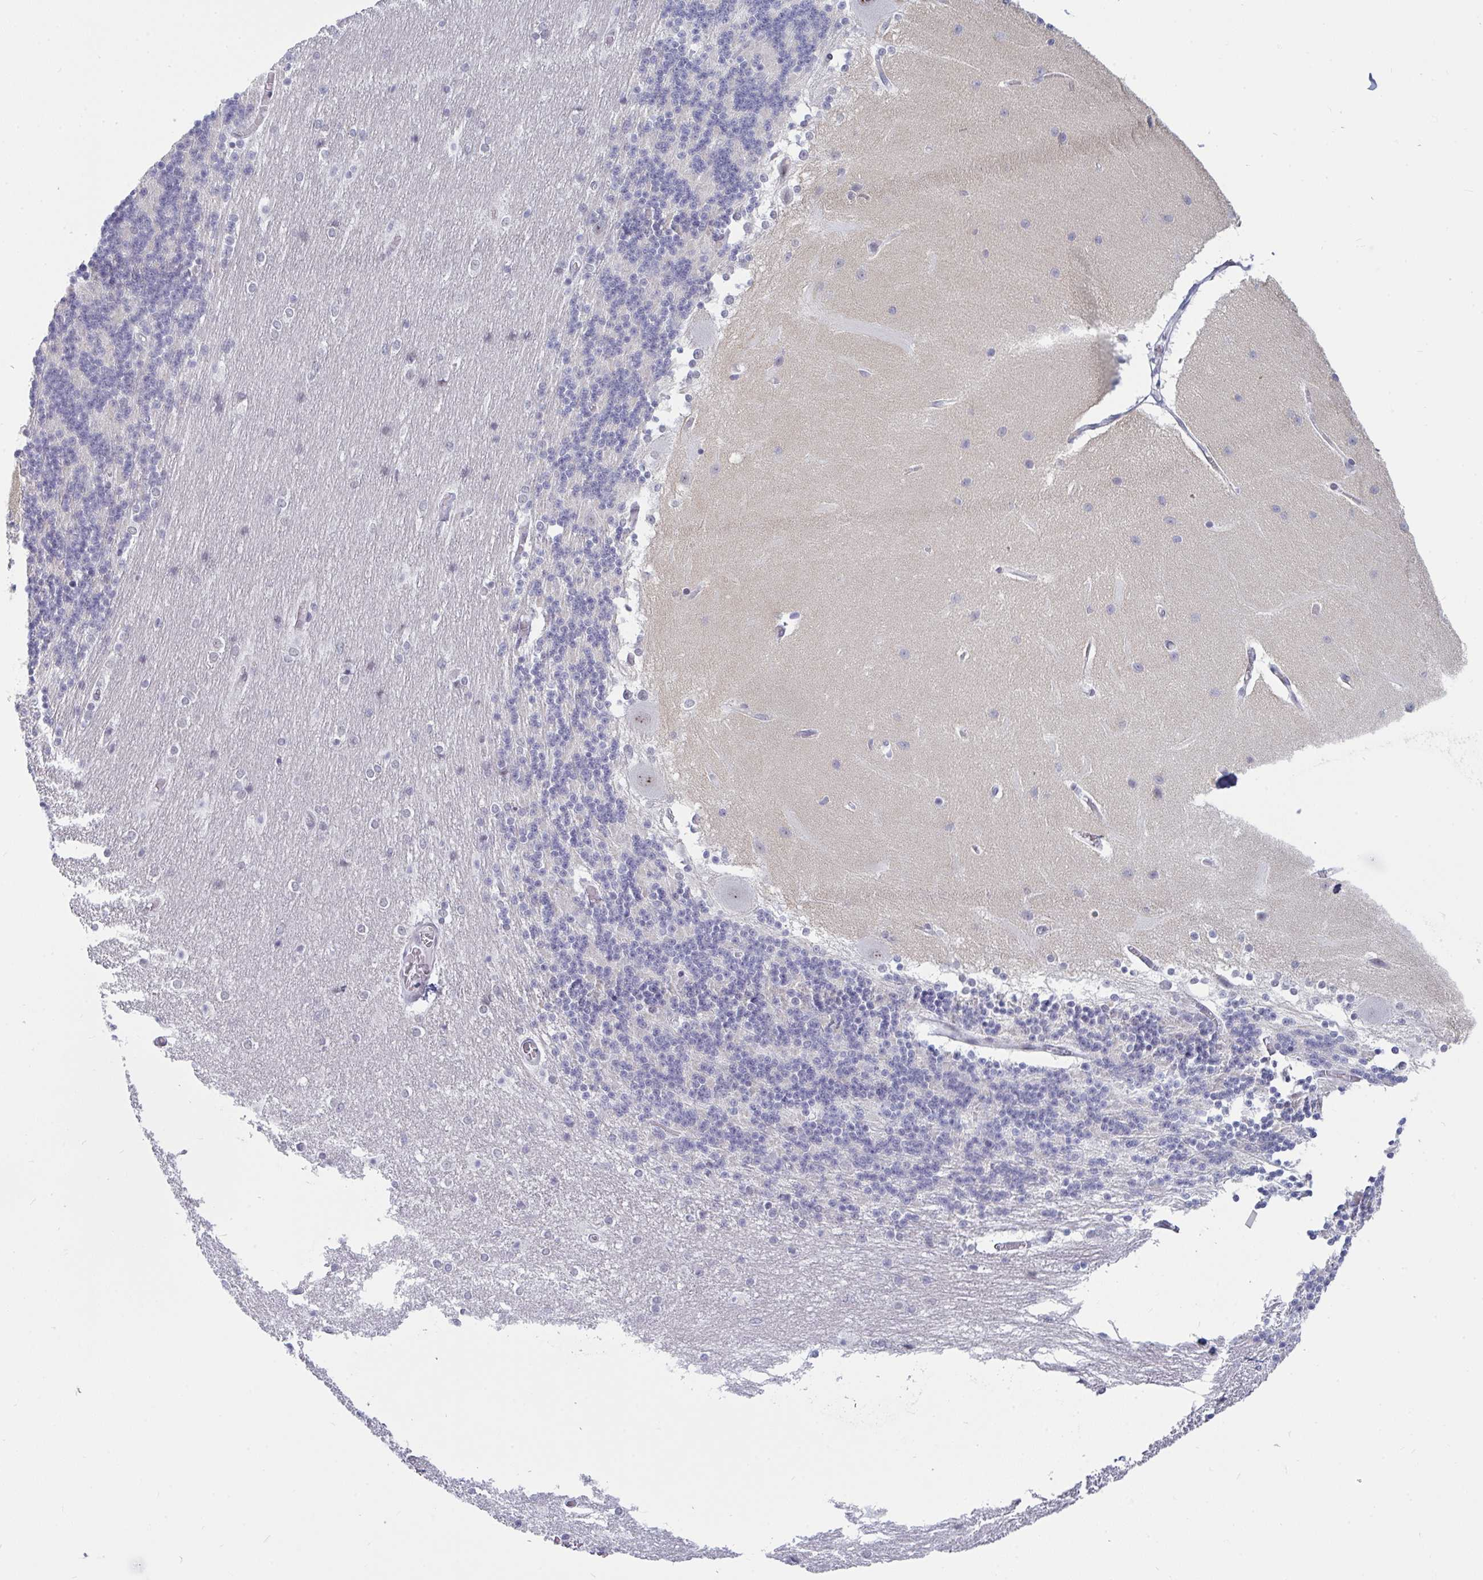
{"staining": {"intensity": "negative", "quantity": "none", "location": "none"}, "tissue": "cerebellum", "cell_type": "Cells in granular layer", "image_type": "normal", "snomed": [{"axis": "morphology", "description": "Normal tissue, NOS"}, {"axis": "topography", "description": "Cerebellum"}], "caption": "DAB immunohistochemical staining of benign cerebellum exhibits no significant positivity in cells in granular layer. (Stains: DAB (3,3'-diaminobenzidine) immunohistochemistry with hematoxylin counter stain, Microscopy: brightfield microscopy at high magnification).", "gene": "PRR14", "patient": {"sex": "female", "age": 54}}